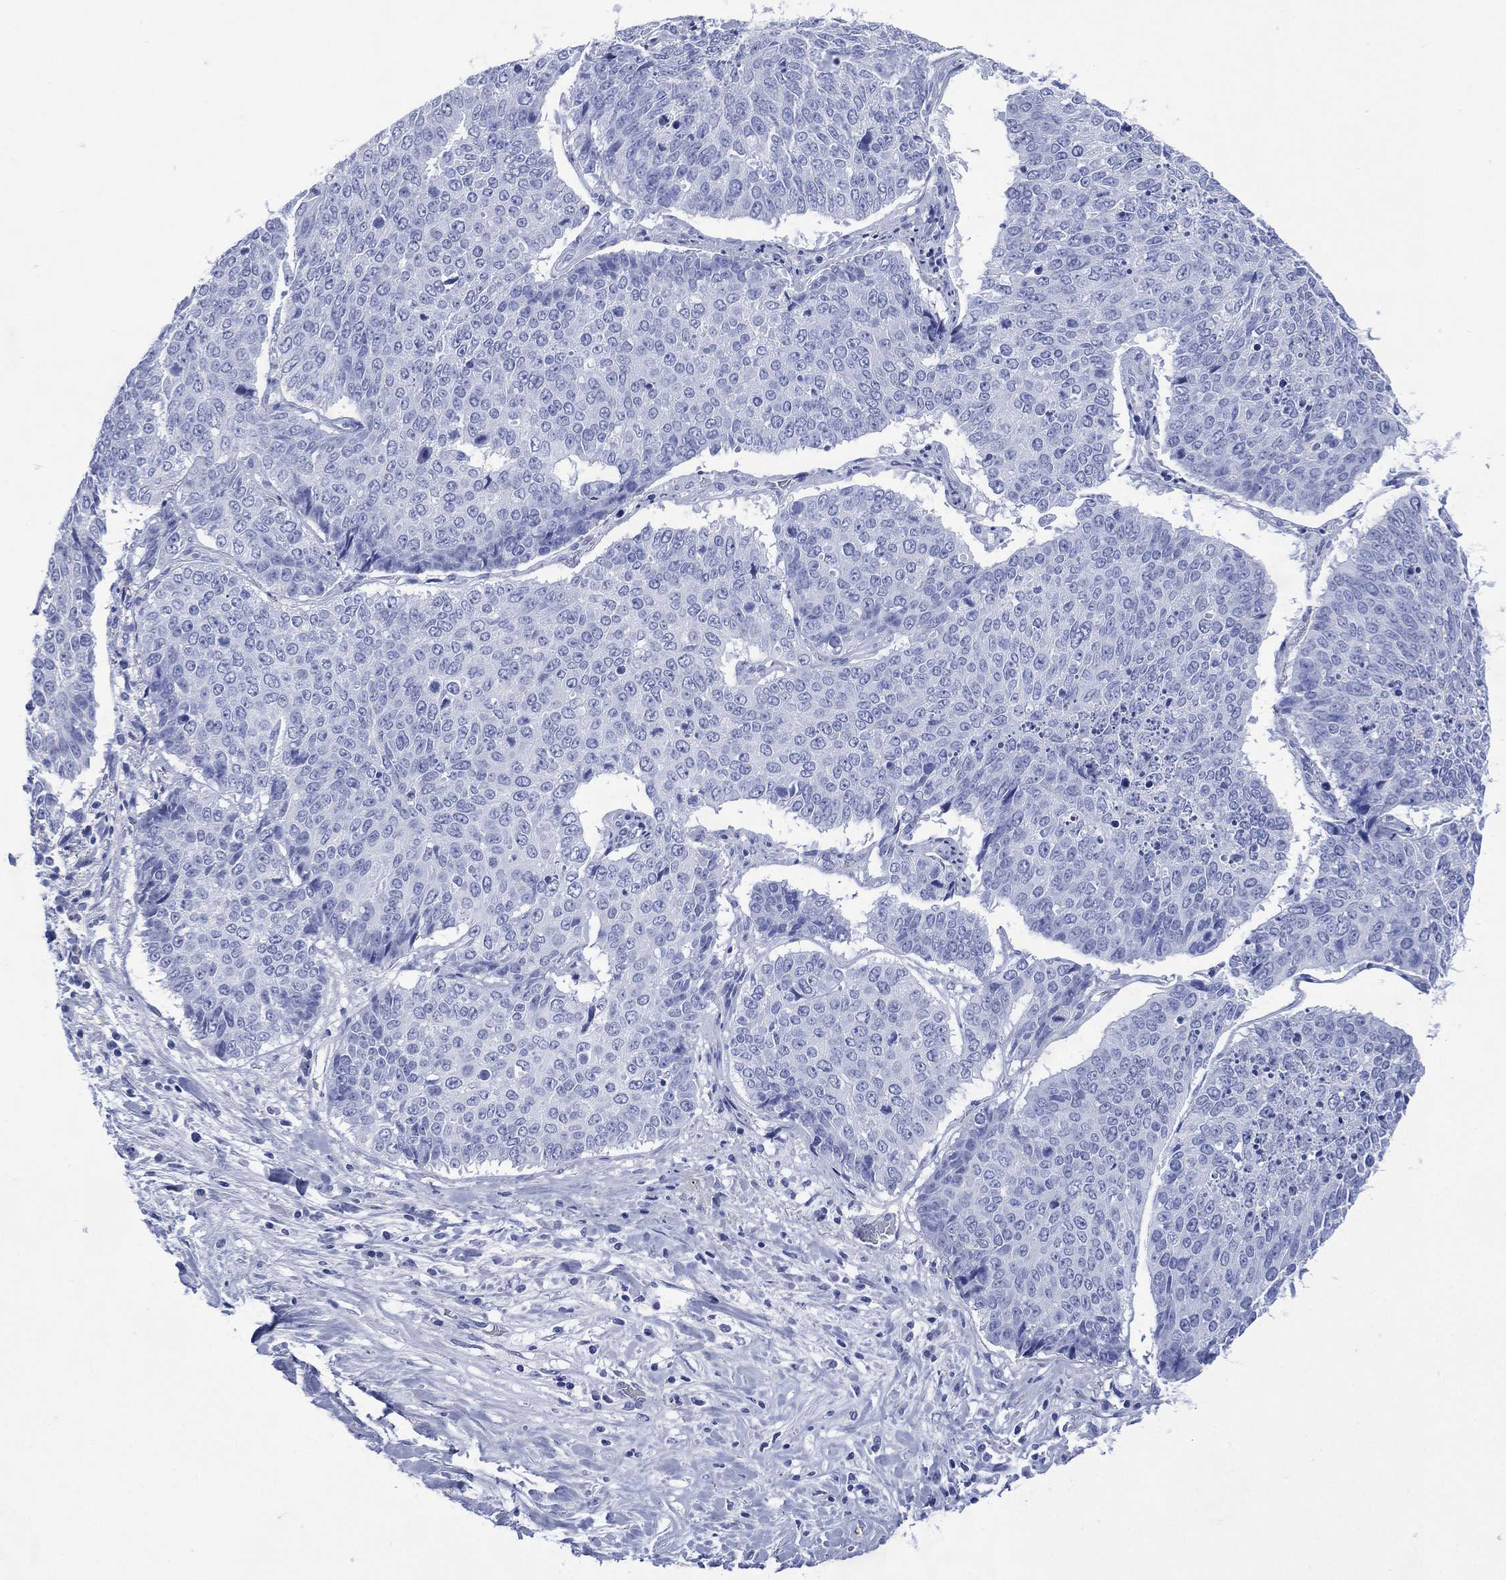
{"staining": {"intensity": "negative", "quantity": "none", "location": "none"}, "tissue": "lung cancer", "cell_type": "Tumor cells", "image_type": "cancer", "snomed": [{"axis": "morphology", "description": "Normal tissue, NOS"}, {"axis": "morphology", "description": "Squamous cell carcinoma, NOS"}, {"axis": "topography", "description": "Bronchus"}, {"axis": "topography", "description": "Lung"}], "caption": "This is an IHC histopathology image of squamous cell carcinoma (lung). There is no positivity in tumor cells.", "gene": "SHCBP1L", "patient": {"sex": "male", "age": 64}}